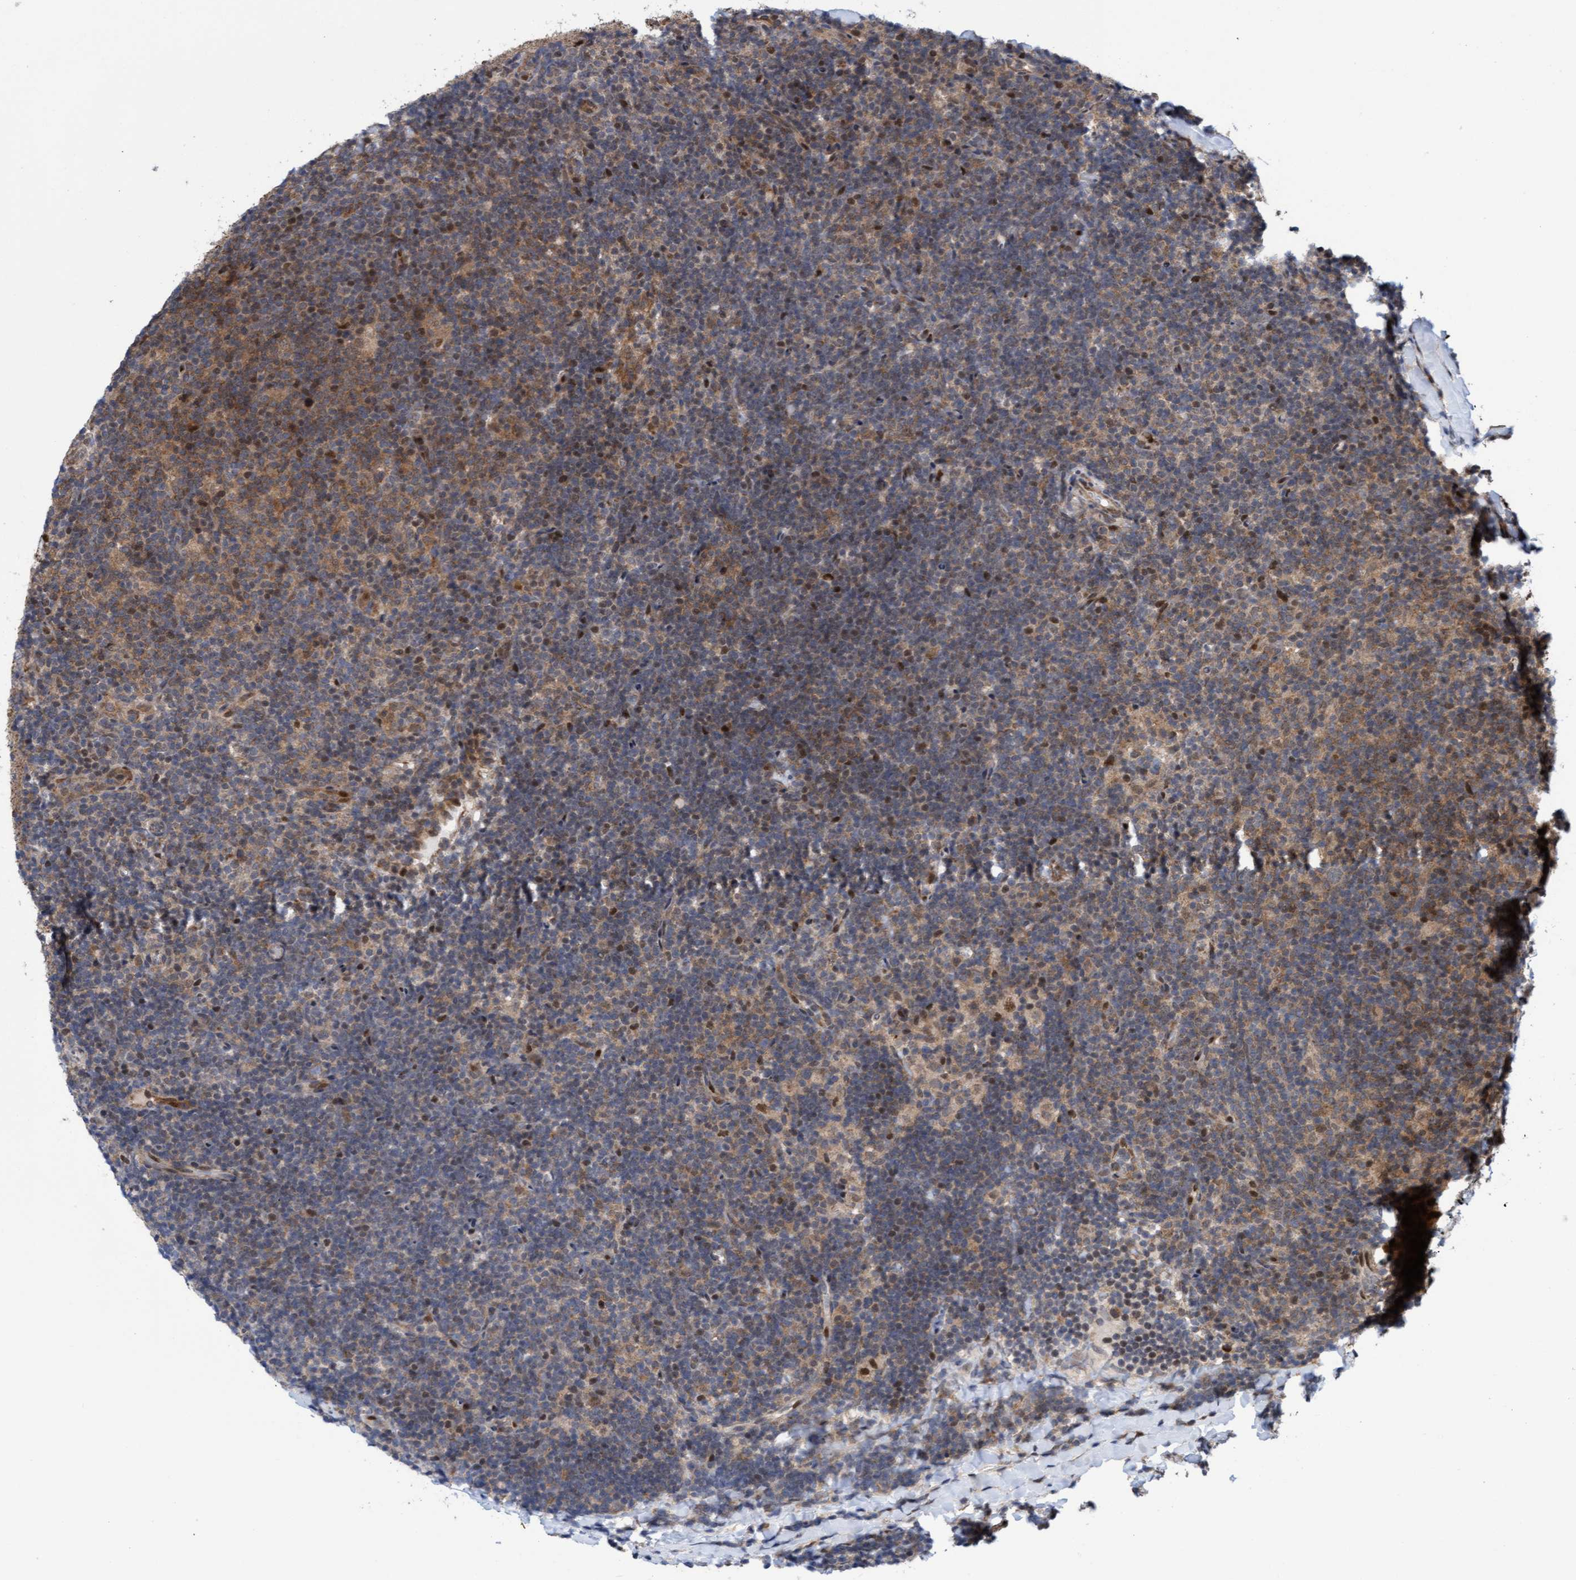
{"staining": {"intensity": "weak", "quantity": ">75%", "location": "cytoplasmic/membranous"}, "tissue": "lymphoma", "cell_type": "Tumor cells", "image_type": "cancer", "snomed": [{"axis": "morphology", "description": "Hodgkin's disease, NOS"}, {"axis": "topography", "description": "Lymph node"}], "caption": "Immunohistochemistry (IHC) staining of Hodgkin's disease, which reveals low levels of weak cytoplasmic/membranous positivity in about >75% of tumor cells indicating weak cytoplasmic/membranous protein expression. The staining was performed using DAB (3,3'-diaminobenzidine) (brown) for protein detection and nuclei were counterstained in hematoxylin (blue).", "gene": "ITFG1", "patient": {"sex": "female", "age": 57}}